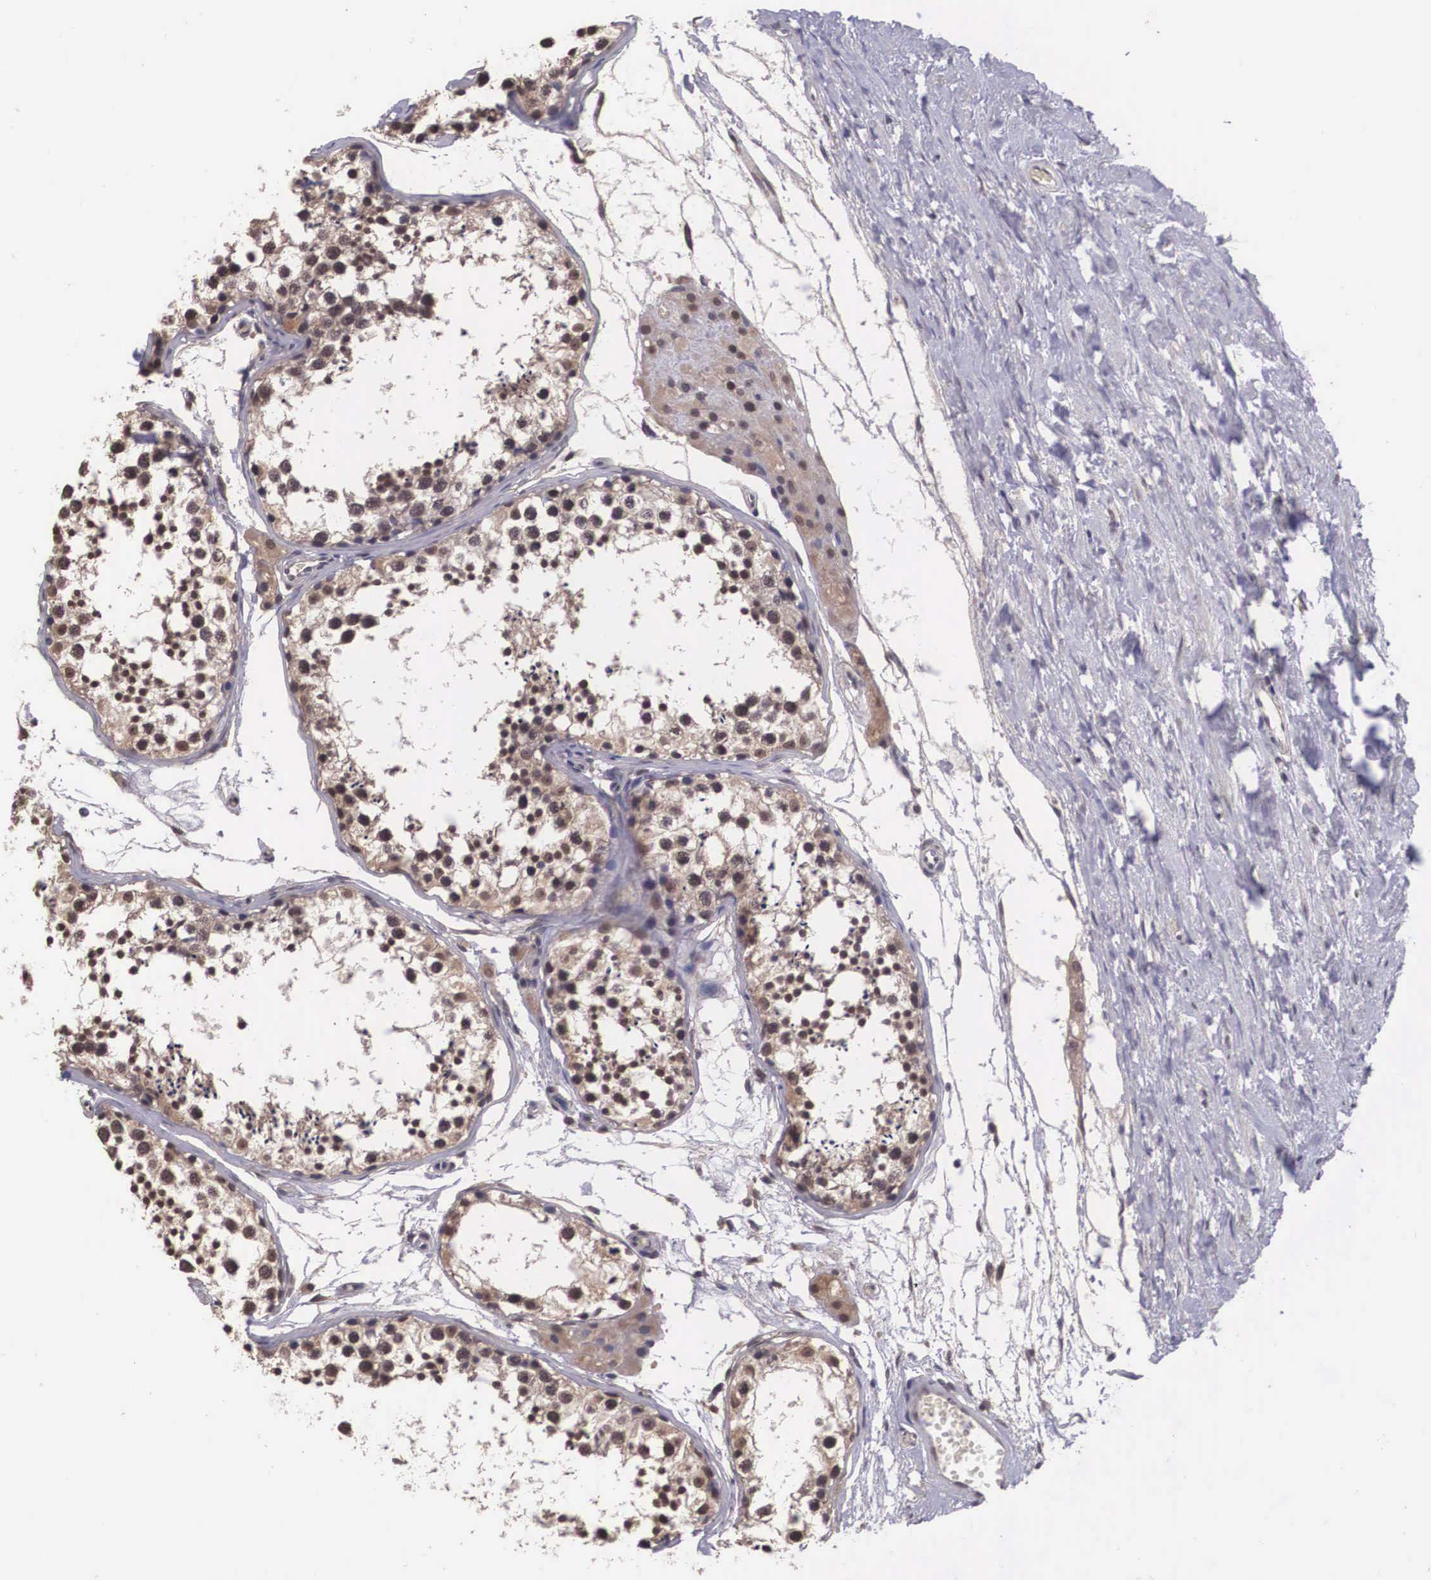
{"staining": {"intensity": "moderate", "quantity": ">75%", "location": "cytoplasmic/membranous"}, "tissue": "testis", "cell_type": "Cells in seminiferous ducts", "image_type": "normal", "snomed": [{"axis": "morphology", "description": "Normal tissue, NOS"}, {"axis": "topography", "description": "Testis"}], "caption": "DAB (3,3'-diaminobenzidine) immunohistochemical staining of normal human testis exhibits moderate cytoplasmic/membranous protein staining in approximately >75% of cells in seminiferous ducts.", "gene": "VASH1", "patient": {"sex": "male", "age": 57}}